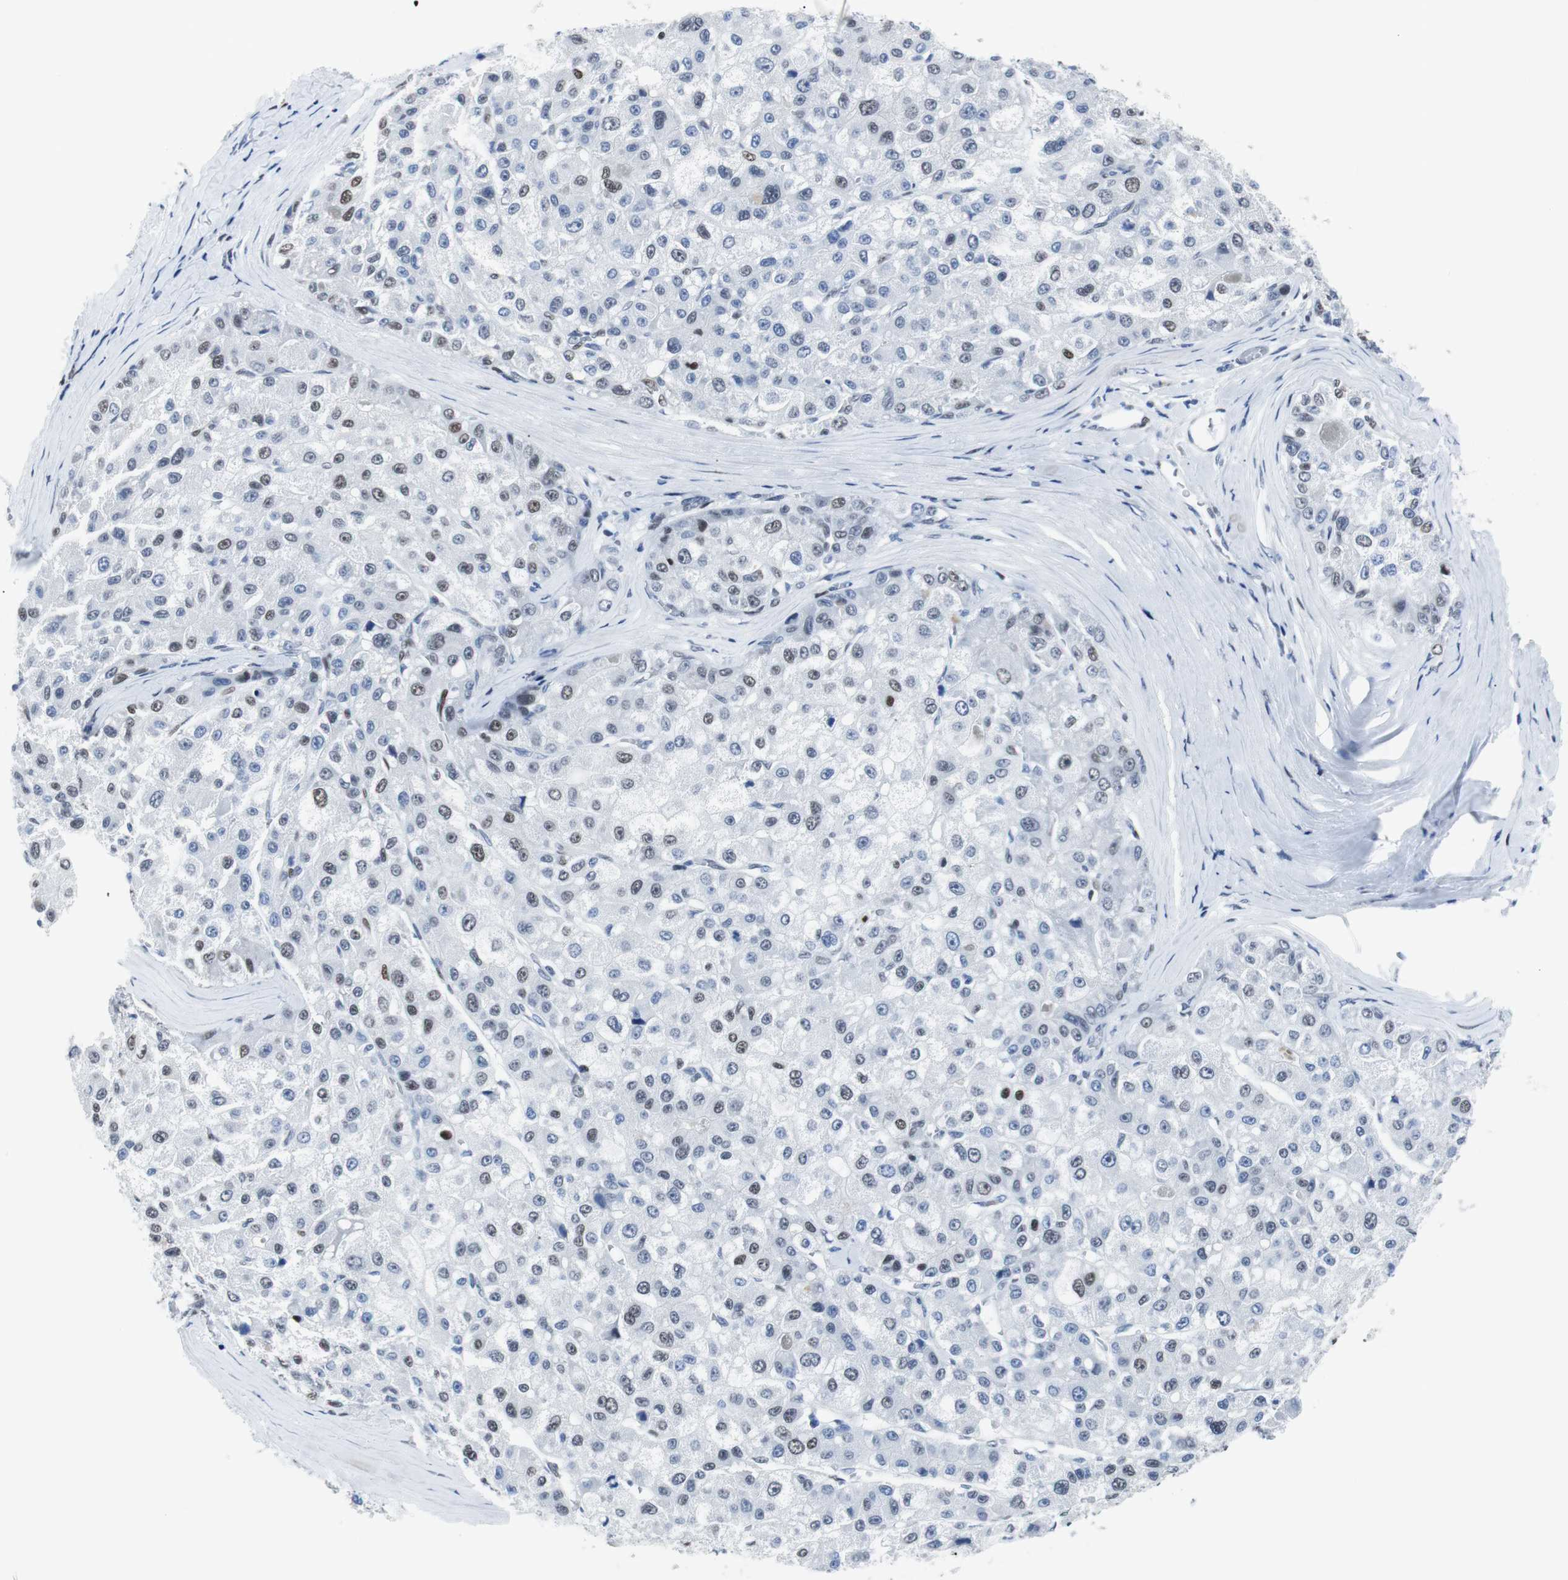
{"staining": {"intensity": "weak", "quantity": "<25%", "location": "nuclear"}, "tissue": "liver cancer", "cell_type": "Tumor cells", "image_type": "cancer", "snomed": [{"axis": "morphology", "description": "Carcinoma, Hepatocellular, NOS"}, {"axis": "topography", "description": "Liver"}], "caption": "IHC image of liver cancer stained for a protein (brown), which displays no positivity in tumor cells.", "gene": "JUN", "patient": {"sex": "male", "age": 80}}